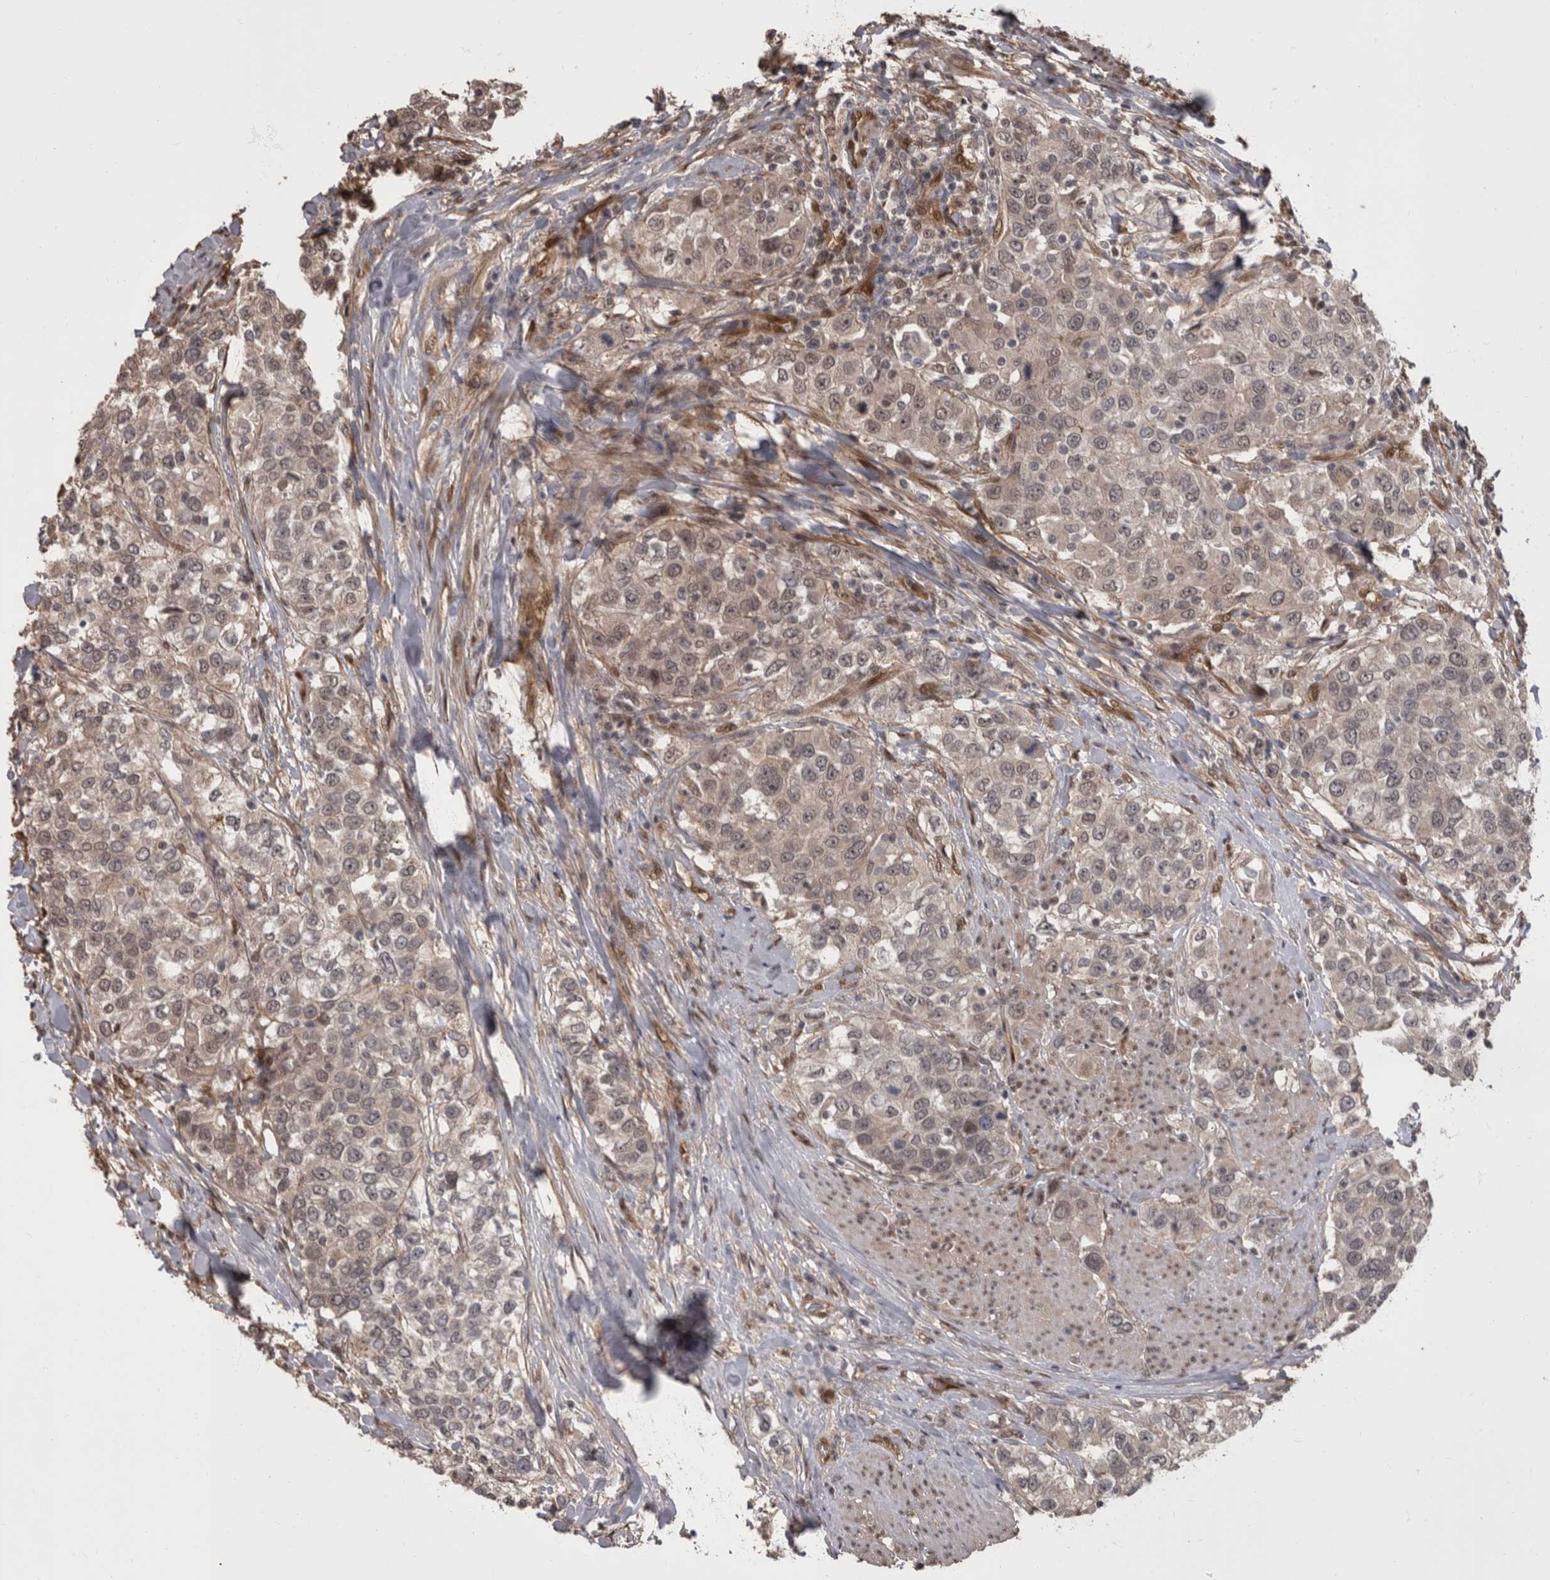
{"staining": {"intensity": "weak", "quantity": "<25%", "location": "cytoplasmic/membranous,nuclear"}, "tissue": "urothelial cancer", "cell_type": "Tumor cells", "image_type": "cancer", "snomed": [{"axis": "morphology", "description": "Urothelial carcinoma, High grade"}, {"axis": "topography", "description": "Urinary bladder"}], "caption": "Human urothelial cancer stained for a protein using IHC demonstrates no expression in tumor cells.", "gene": "AKT3", "patient": {"sex": "female", "age": 80}}